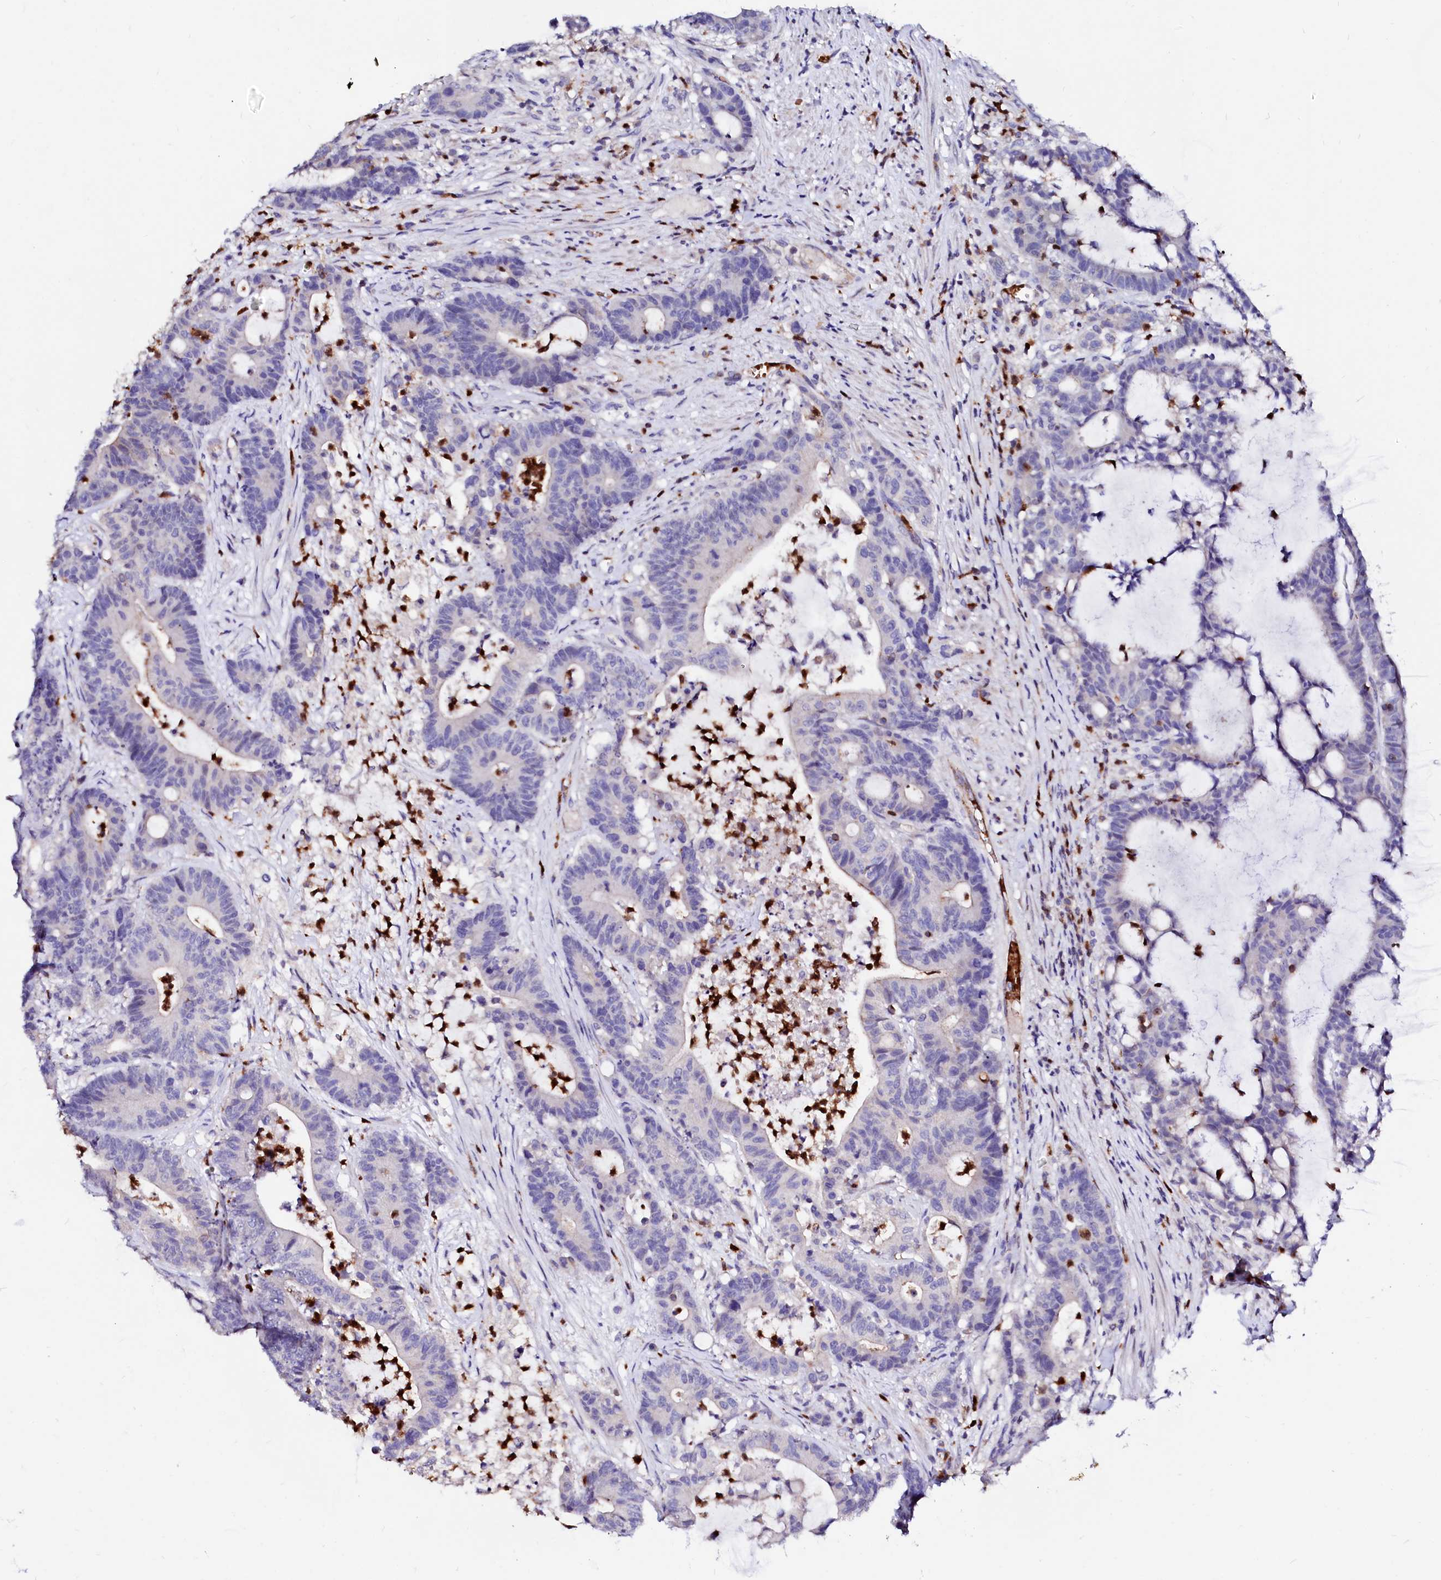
{"staining": {"intensity": "negative", "quantity": "none", "location": "none"}, "tissue": "colorectal cancer", "cell_type": "Tumor cells", "image_type": "cancer", "snomed": [{"axis": "morphology", "description": "Adenocarcinoma, NOS"}, {"axis": "topography", "description": "Colon"}], "caption": "This histopathology image is of colorectal adenocarcinoma stained with immunohistochemistry (IHC) to label a protein in brown with the nuclei are counter-stained blue. There is no positivity in tumor cells. (Stains: DAB (3,3'-diaminobenzidine) immunohistochemistry with hematoxylin counter stain, Microscopy: brightfield microscopy at high magnification).", "gene": "RAB27A", "patient": {"sex": "female", "age": 84}}